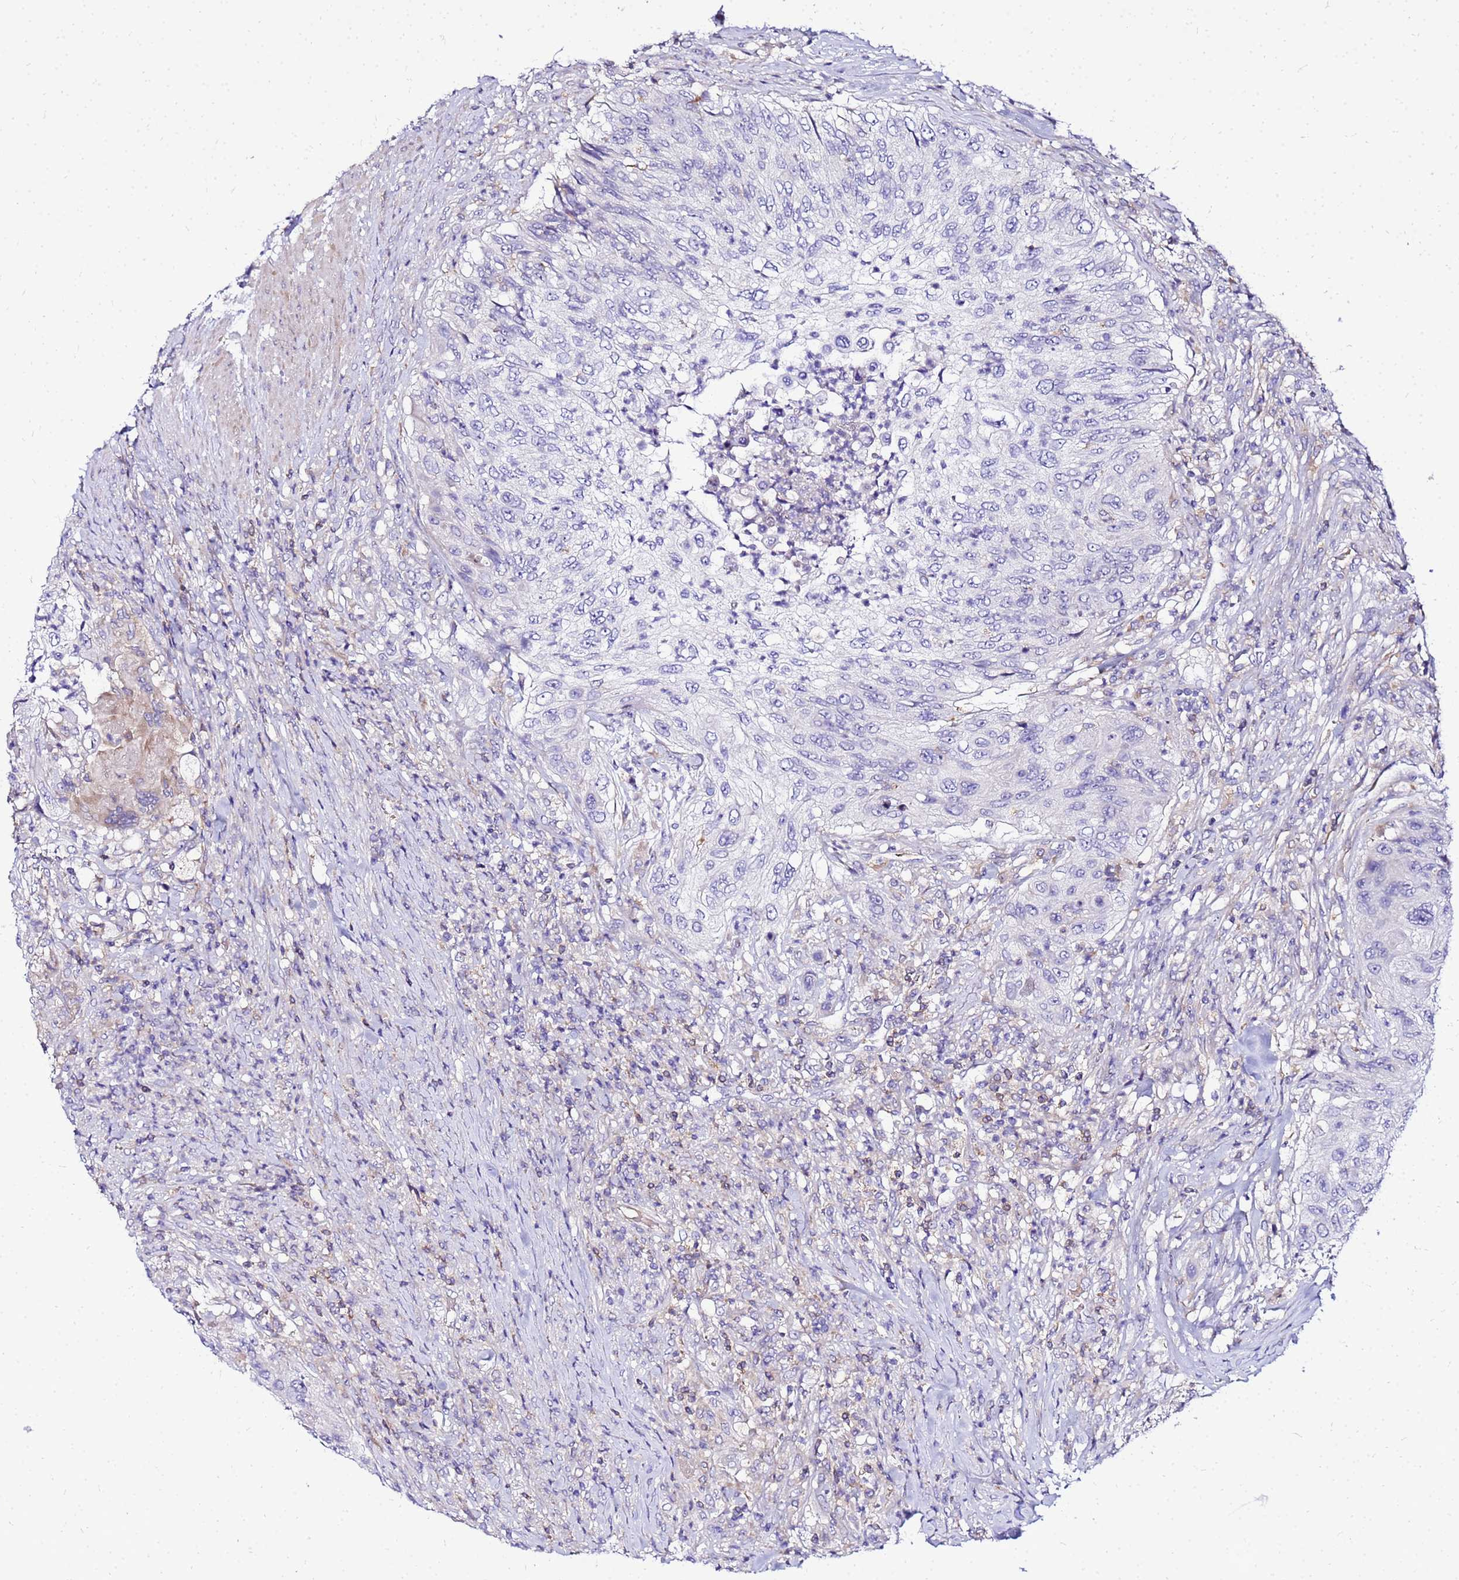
{"staining": {"intensity": "negative", "quantity": "none", "location": "none"}, "tissue": "urothelial cancer", "cell_type": "Tumor cells", "image_type": "cancer", "snomed": [{"axis": "morphology", "description": "Urothelial carcinoma, High grade"}, {"axis": "topography", "description": "Urinary bladder"}], "caption": "IHC photomicrograph of human high-grade urothelial carcinoma stained for a protein (brown), which exhibits no positivity in tumor cells.", "gene": "HERC5", "patient": {"sex": "female", "age": 60}}